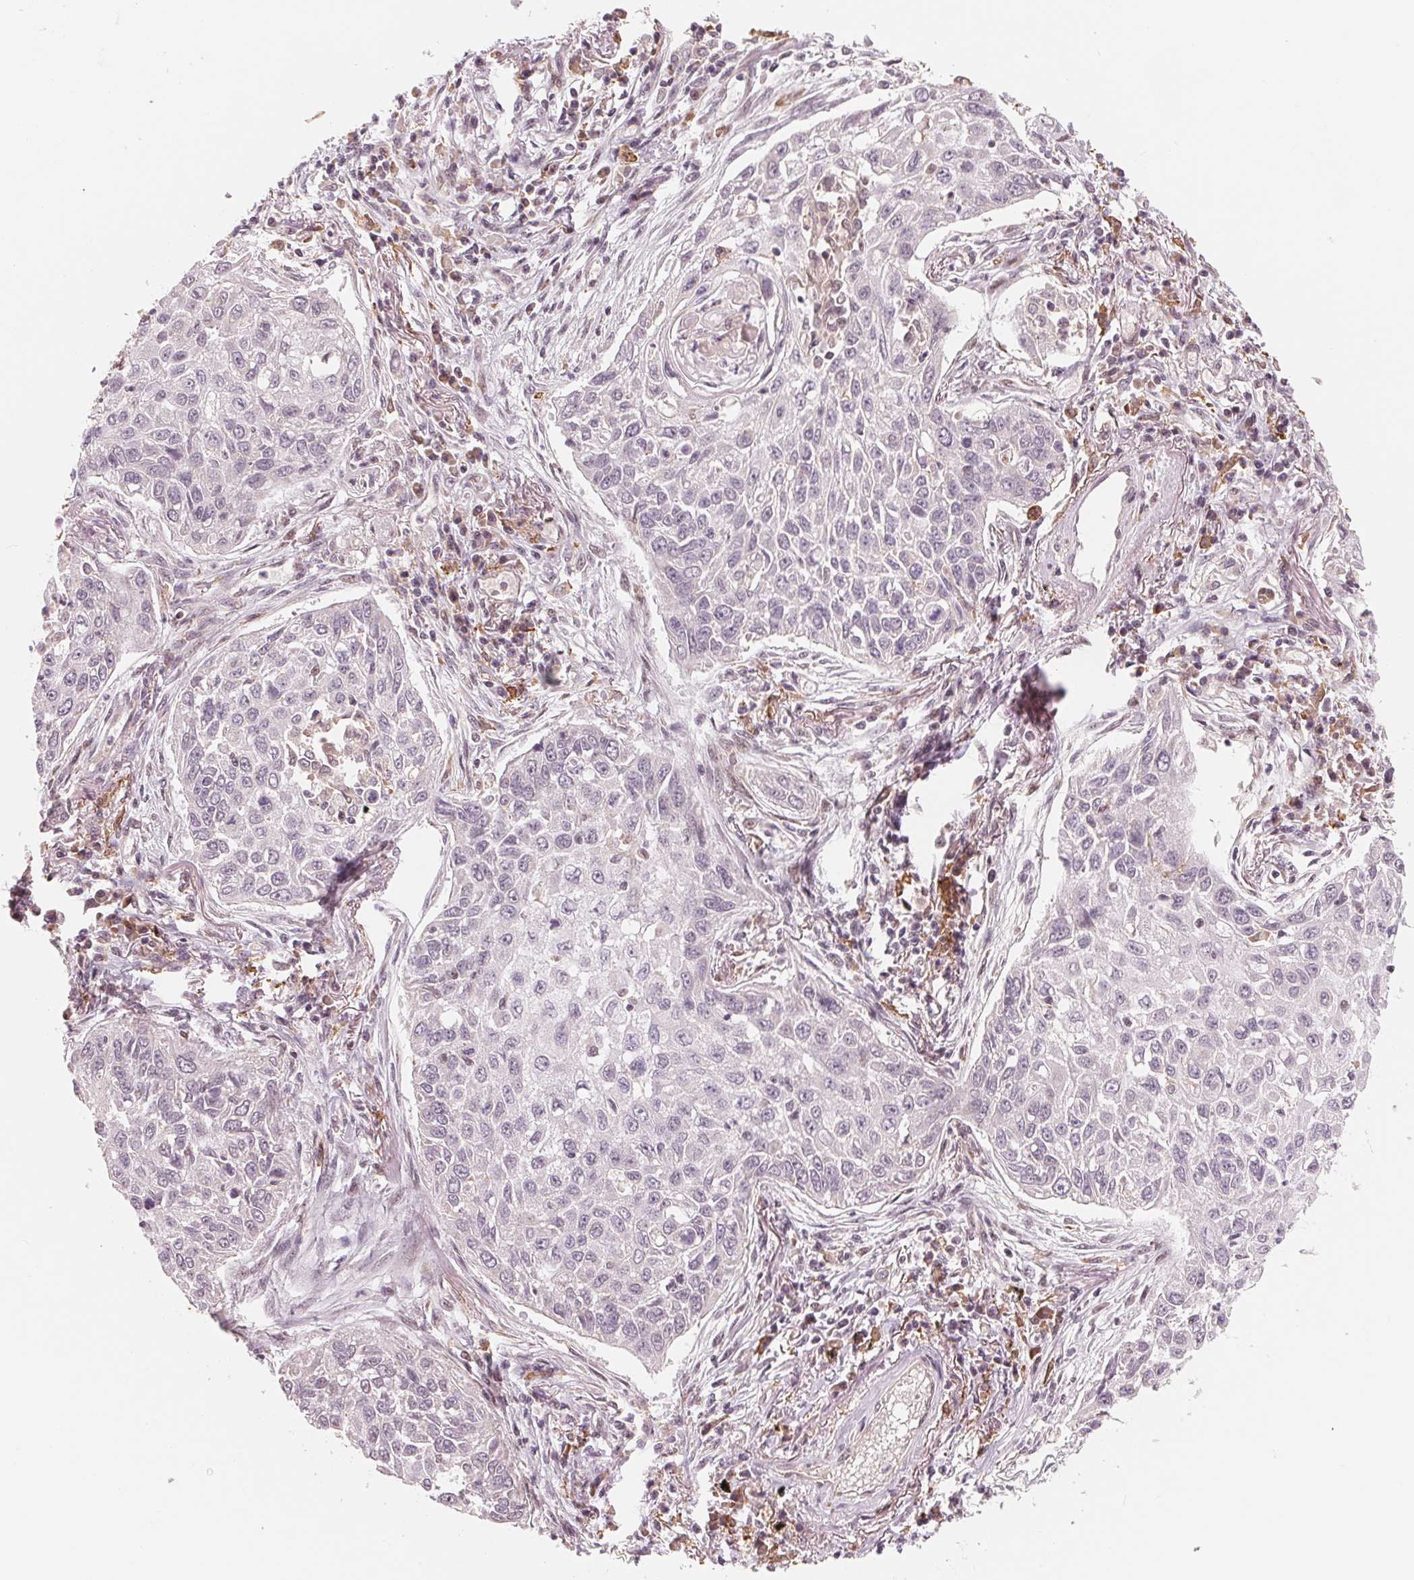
{"staining": {"intensity": "negative", "quantity": "none", "location": "none"}, "tissue": "lung cancer", "cell_type": "Tumor cells", "image_type": "cancer", "snomed": [{"axis": "morphology", "description": "Squamous cell carcinoma, NOS"}, {"axis": "topography", "description": "Lung"}], "caption": "This photomicrograph is of lung cancer (squamous cell carcinoma) stained with IHC to label a protein in brown with the nuclei are counter-stained blue. There is no expression in tumor cells.", "gene": "IL9R", "patient": {"sex": "male", "age": 75}}